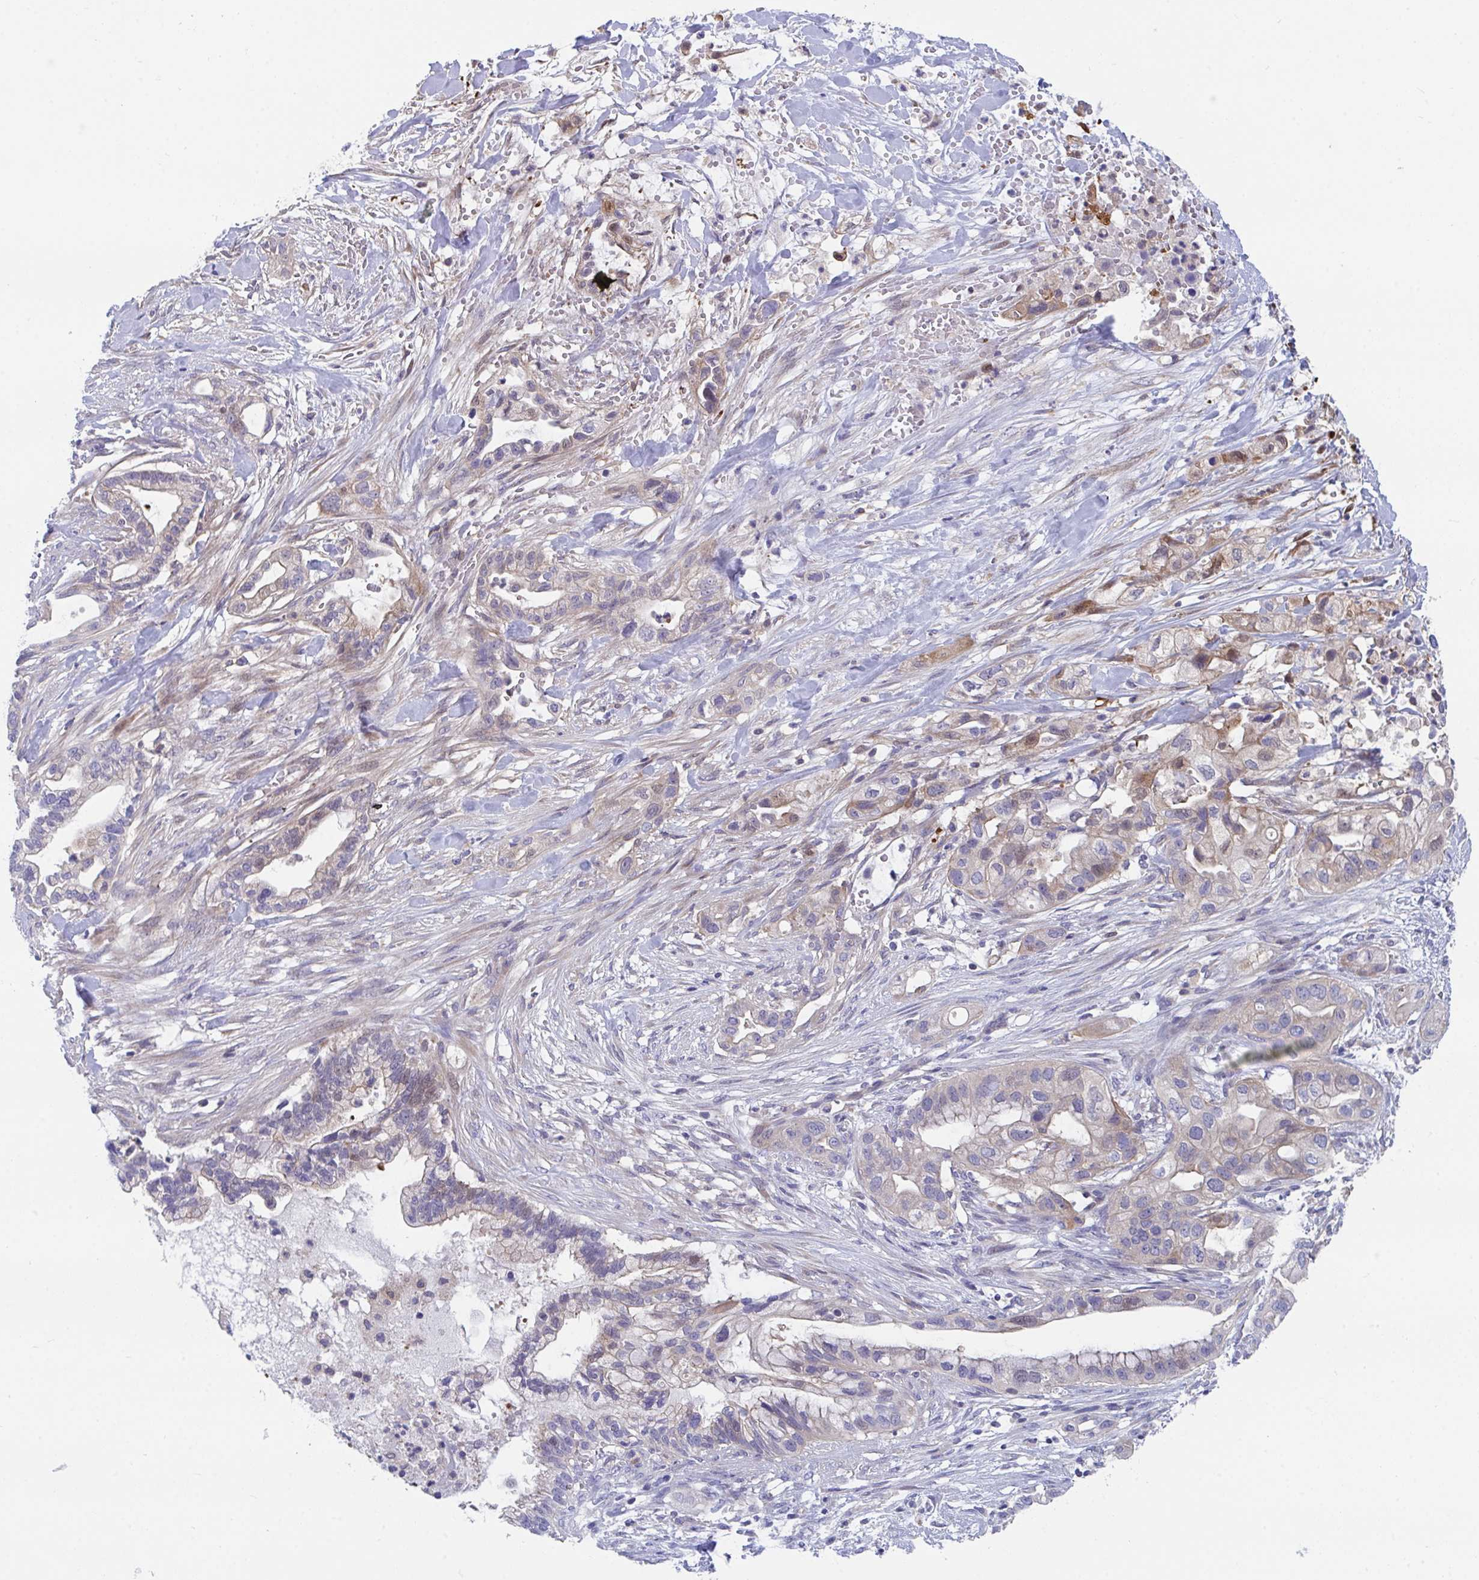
{"staining": {"intensity": "moderate", "quantity": "<25%", "location": "nuclear"}, "tissue": "pancreatic cancer", "cell_type": "Tumor cells", "image_type": "cancer", "snomed": [{"axis": "morphology", "description": "Adenocarcinoma, NOS"}, {"axis": "topography", "description": "Pancreas"}], "caption": "DAB (3,3'-diaminobenzidine) immunohistochemical staining of pancreatic cancer (adenocarcinoma) demonstrates moderate nuclear protein expression in about <25% of tumor cells.", "gene": "P2RX3", "patient": {"sex": "male", "age": 44}}